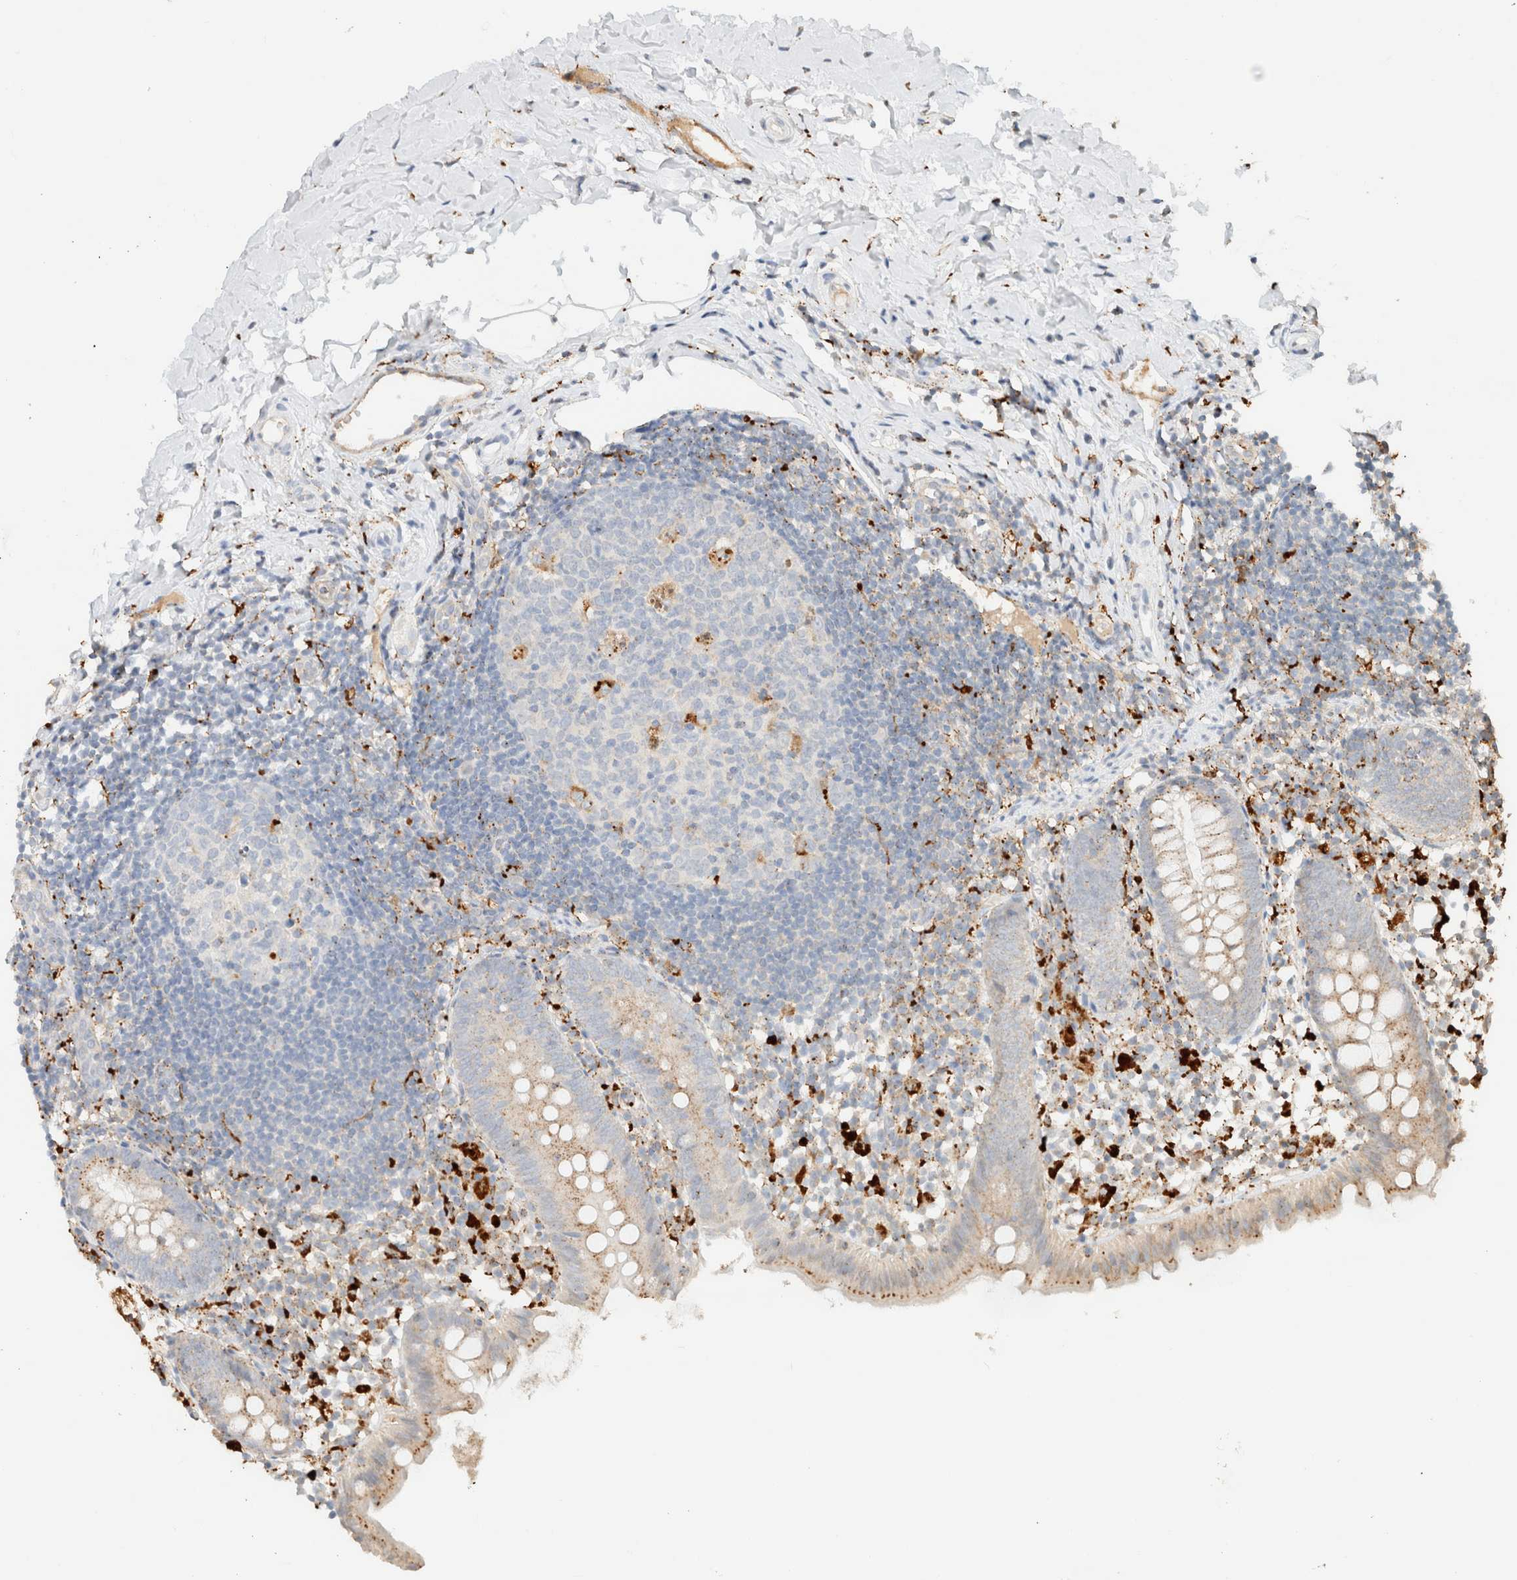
{"staining": {"intensity": "weak", "quantity": ">75%", "location": "cytoplasmic/membranous"}, "tissue": "appendix", "cell_type": "Glandular cells", "image_type": "normal", "snomed": [{"axis": "morphology", "description": "Normal tissue, NOS"}, {"axis": "topography", "description": "Appendix"}], "caption": "Immunohistochemistry image of unremarkable appendix stained for a protein (brown), which shows low levels of weak cytoplasmic/membranous positivity in approximately >75% of glandular cells.", "gene": "CTSC", "patient": {"sex": "female", "age": 20}}